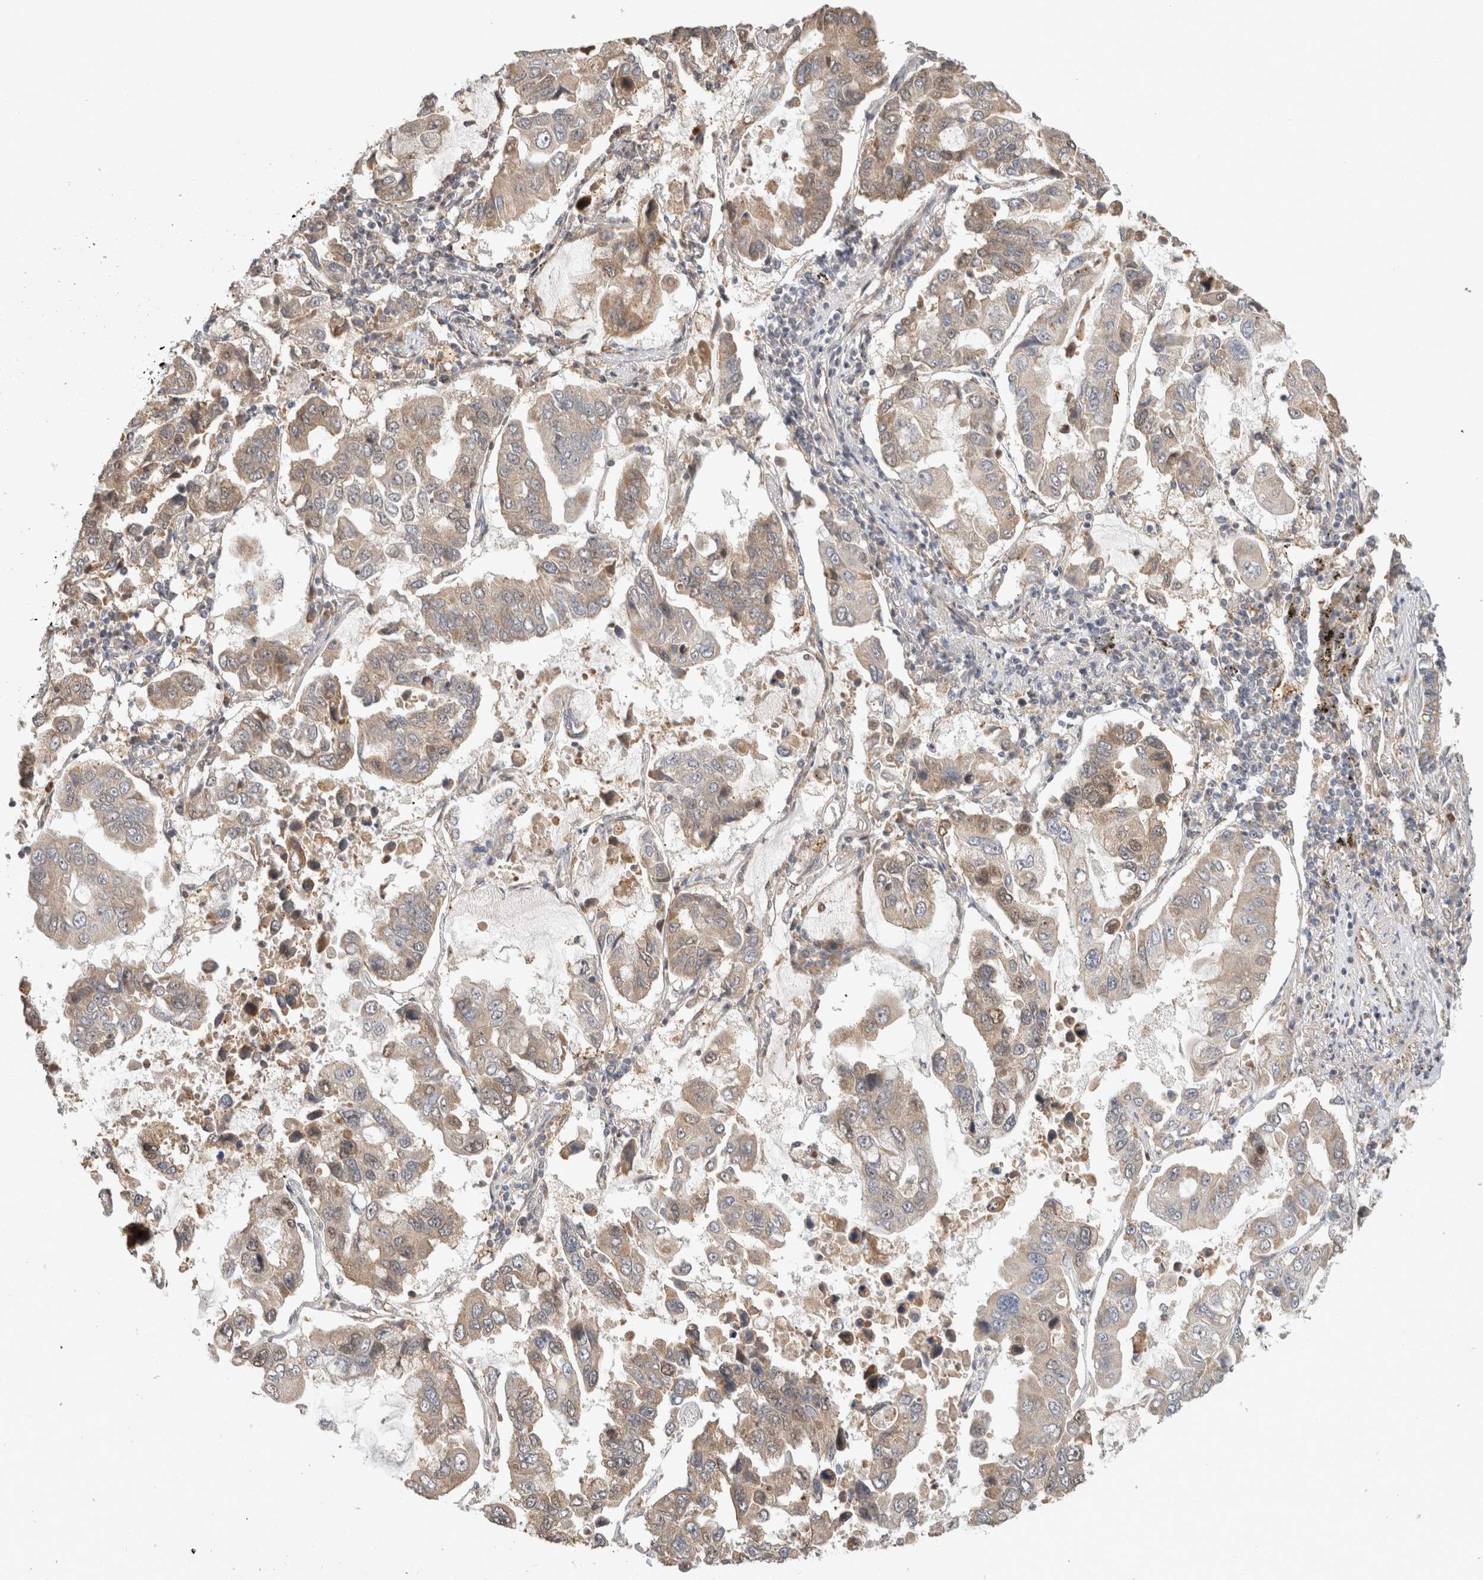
{"staining": {"intensity": "weak", "quantity": ">75%", "location": "cytoplasmic/membranous"}, "tissue": "lung cancer", "cell_type": "Tumor cells", "image_type": "cancer", "snomed": [{"axis": "morphology", "description": "Adenocarcinoma, NOS"}, {"axis": "topography", "description": "Lung"}], "caption": "Immunohistochemical staining of human lung cancer (adenocarcinoma) shows low levels of weak cytoplasmic/membranous staining in about >75% of tumor cells.", "gene": "GINS4", "patient": {"sex": "male", "age": 64}}